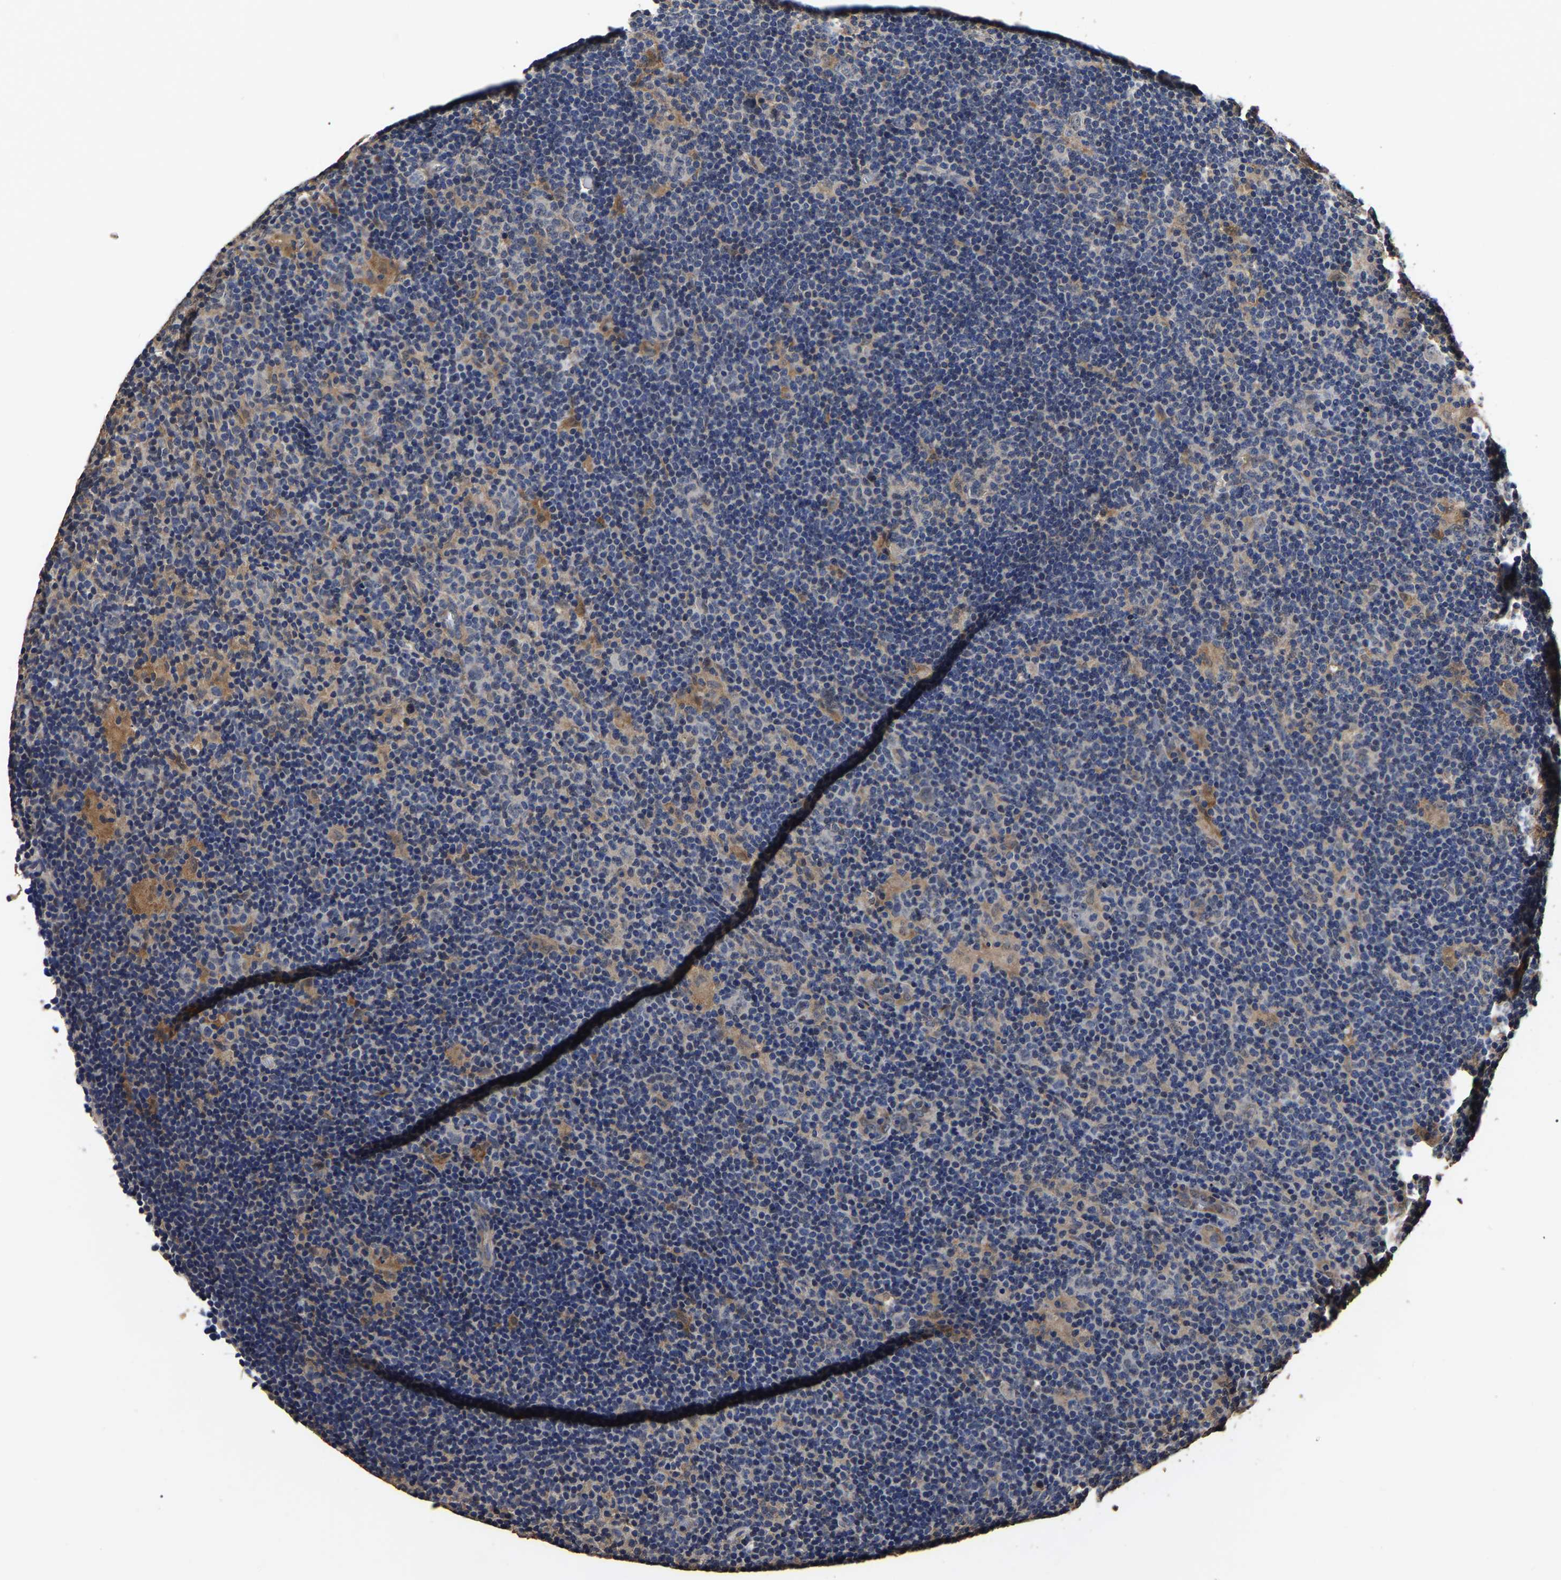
{"staining": {"intensity": "moderate", "quantity": "<25%", "location": "cytoplasmic/membranous"}, "tissue": "lymphoma", "cell_type": "Tumor cells", "image_type": "cancer", "snomed": [{"axis": "morphology", "description": "Hodgkin's disease, NOS"}, {"axis": "topography", "description": "Lymph node"}], "caption": "Tumor cells reveal moderate cytoplasmic/membranous positivity in approximately <25% of cells in lymphoma.", "gene": "STK32C", "patient": {"sex": "female", "age": 57}}